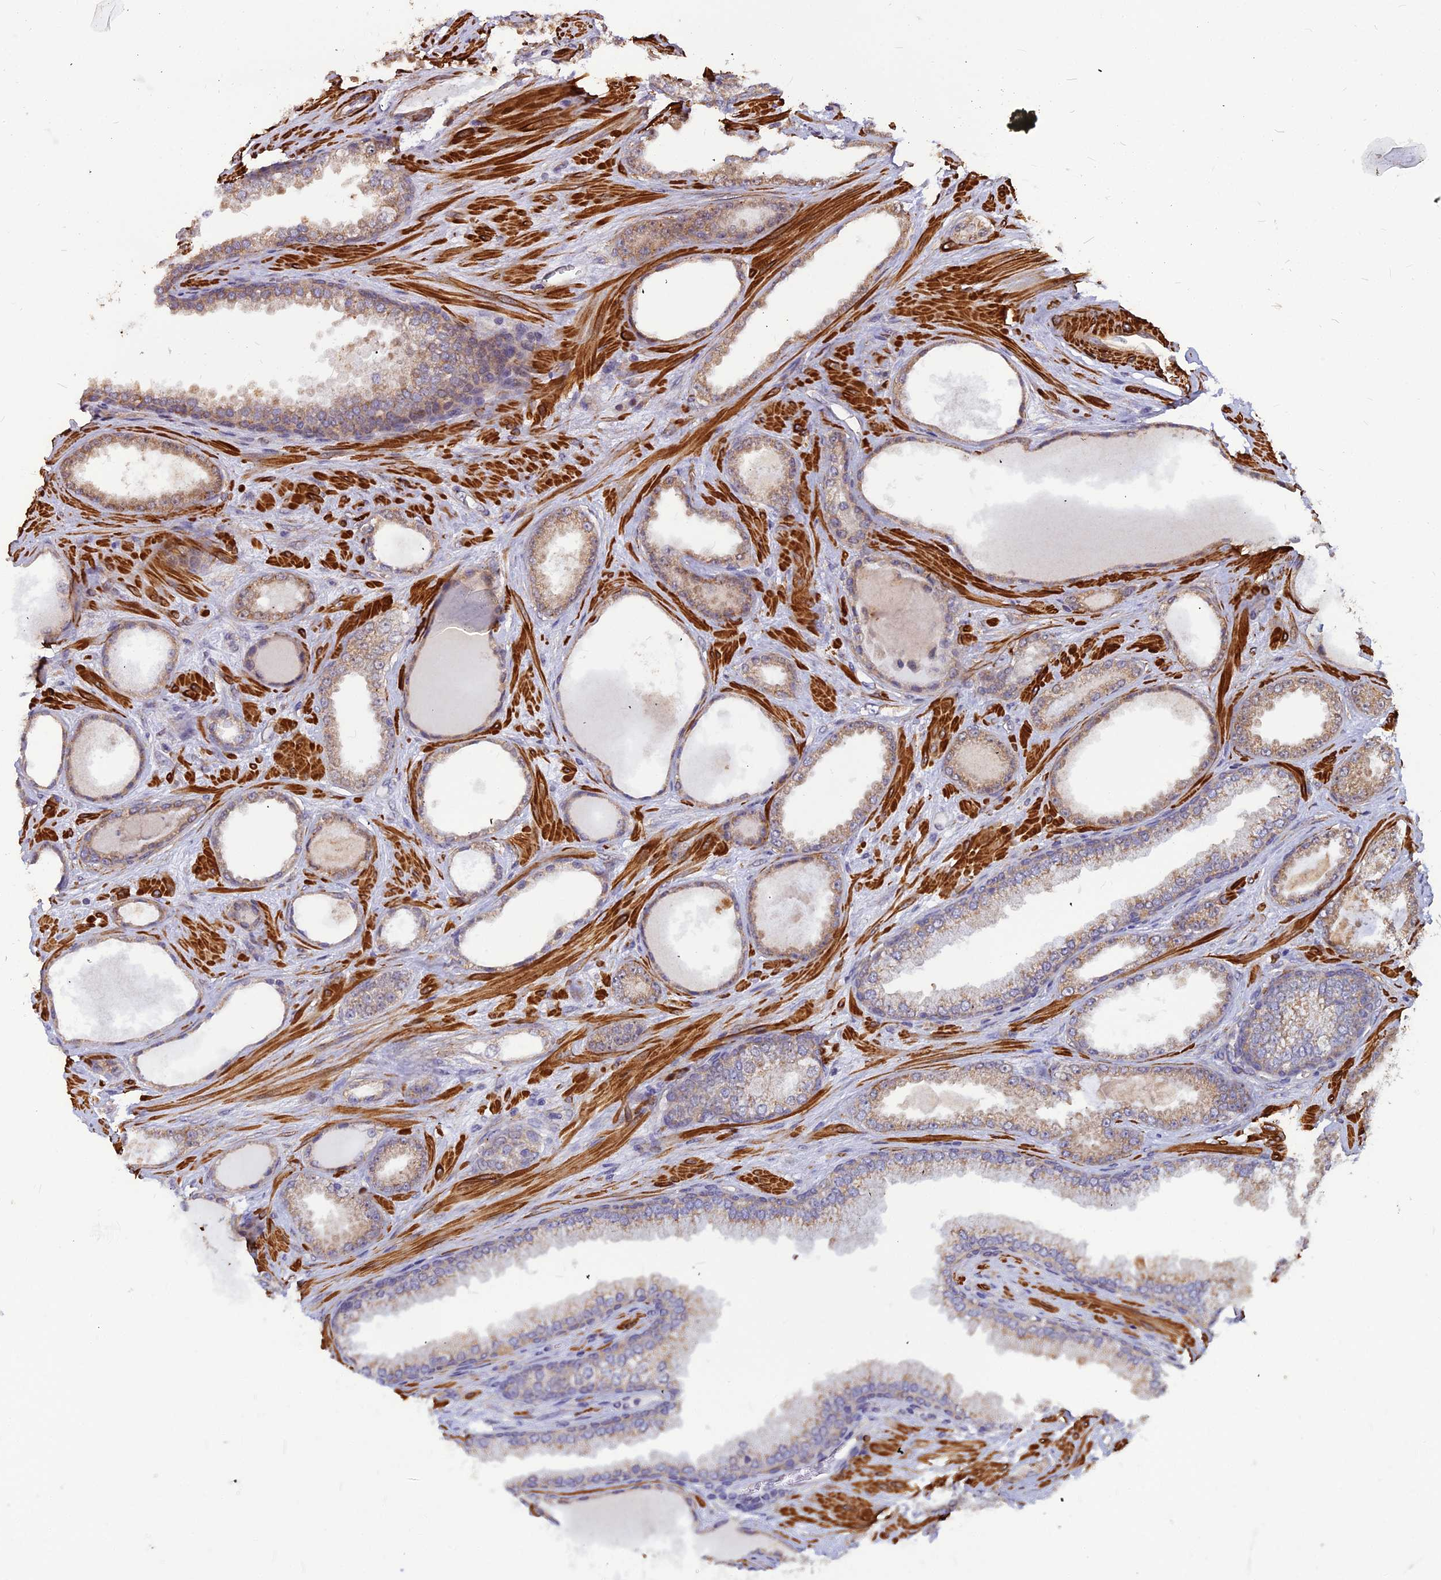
{"staining": {"intensity": "moderate", "quantity": ">75%", "location": "cytoplasmic/membranous"}, "tissue": "prostate cancer", "cell_type": "Tumor cells", "image_type": "cancer", "snomed": [{"axis": "morphology", "description": "Adenocarcinoma, Low grade"}, {"axis": "topography", "description": "Prostate"}], "caption": "This micrograph exhibits IHC staining of human adenocarcinoma (low-grade) (prostate), with medium moderate cytoplasmic/membranous positivity in about >75% of tumor cells.", "gene": "LEKR1", "patient": {"sex": "male", "age": 57}}